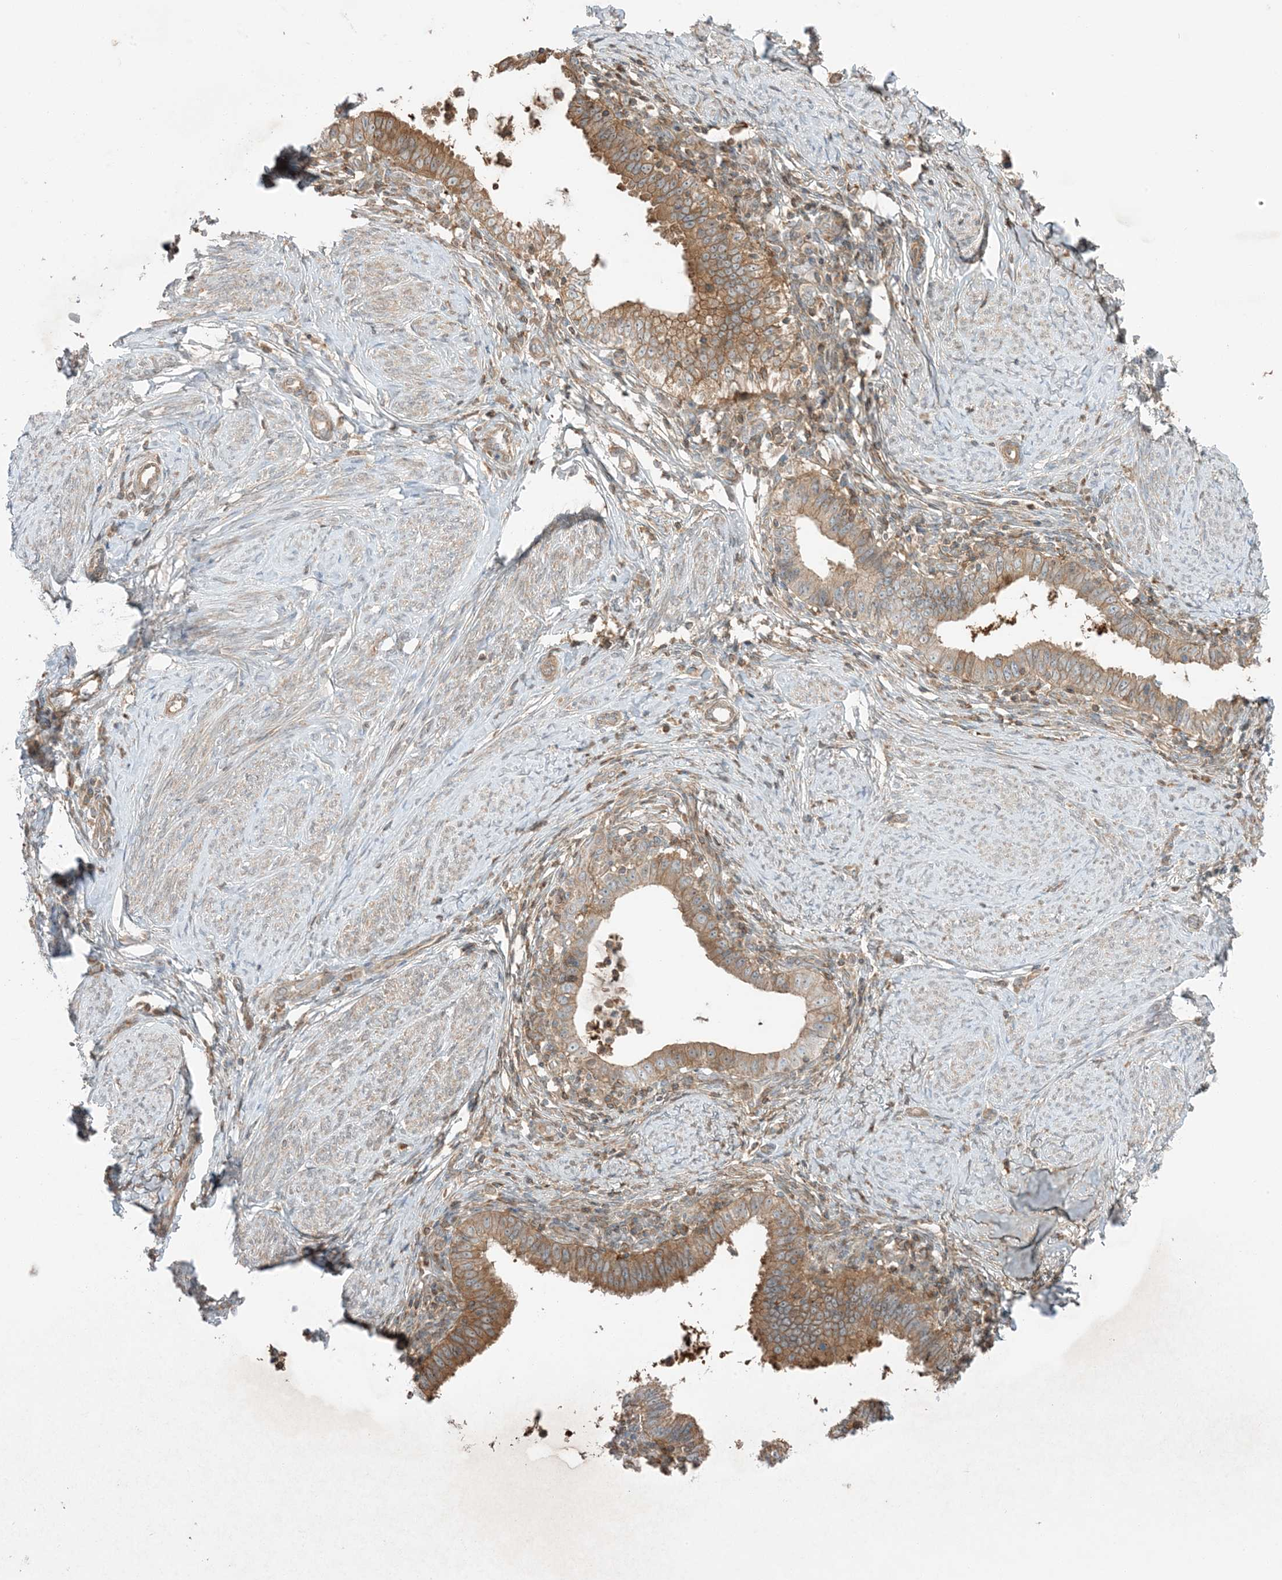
{"staining": {"intensity": "moderate", "quantity": ">75%", "location": "cytoplasmic/membranous"}, "tissue": "cervical cancer", "cell_type": "Tumor cells", "image_type": "cancer", "snomed": [{"axis": "morphology", "description": "Adenocarcinoma, NOS"}, {"axis": "topography", "description": "Cervix"}], "caption": "The photomicrograph shows staining of adenocarcinoma (cervical), revealing moderate cytoplasmic/membranous protein expression (brown color) within tumor cells.", "gene": "SLC25A12", "patient": {"sex": "female", "age": 36}}